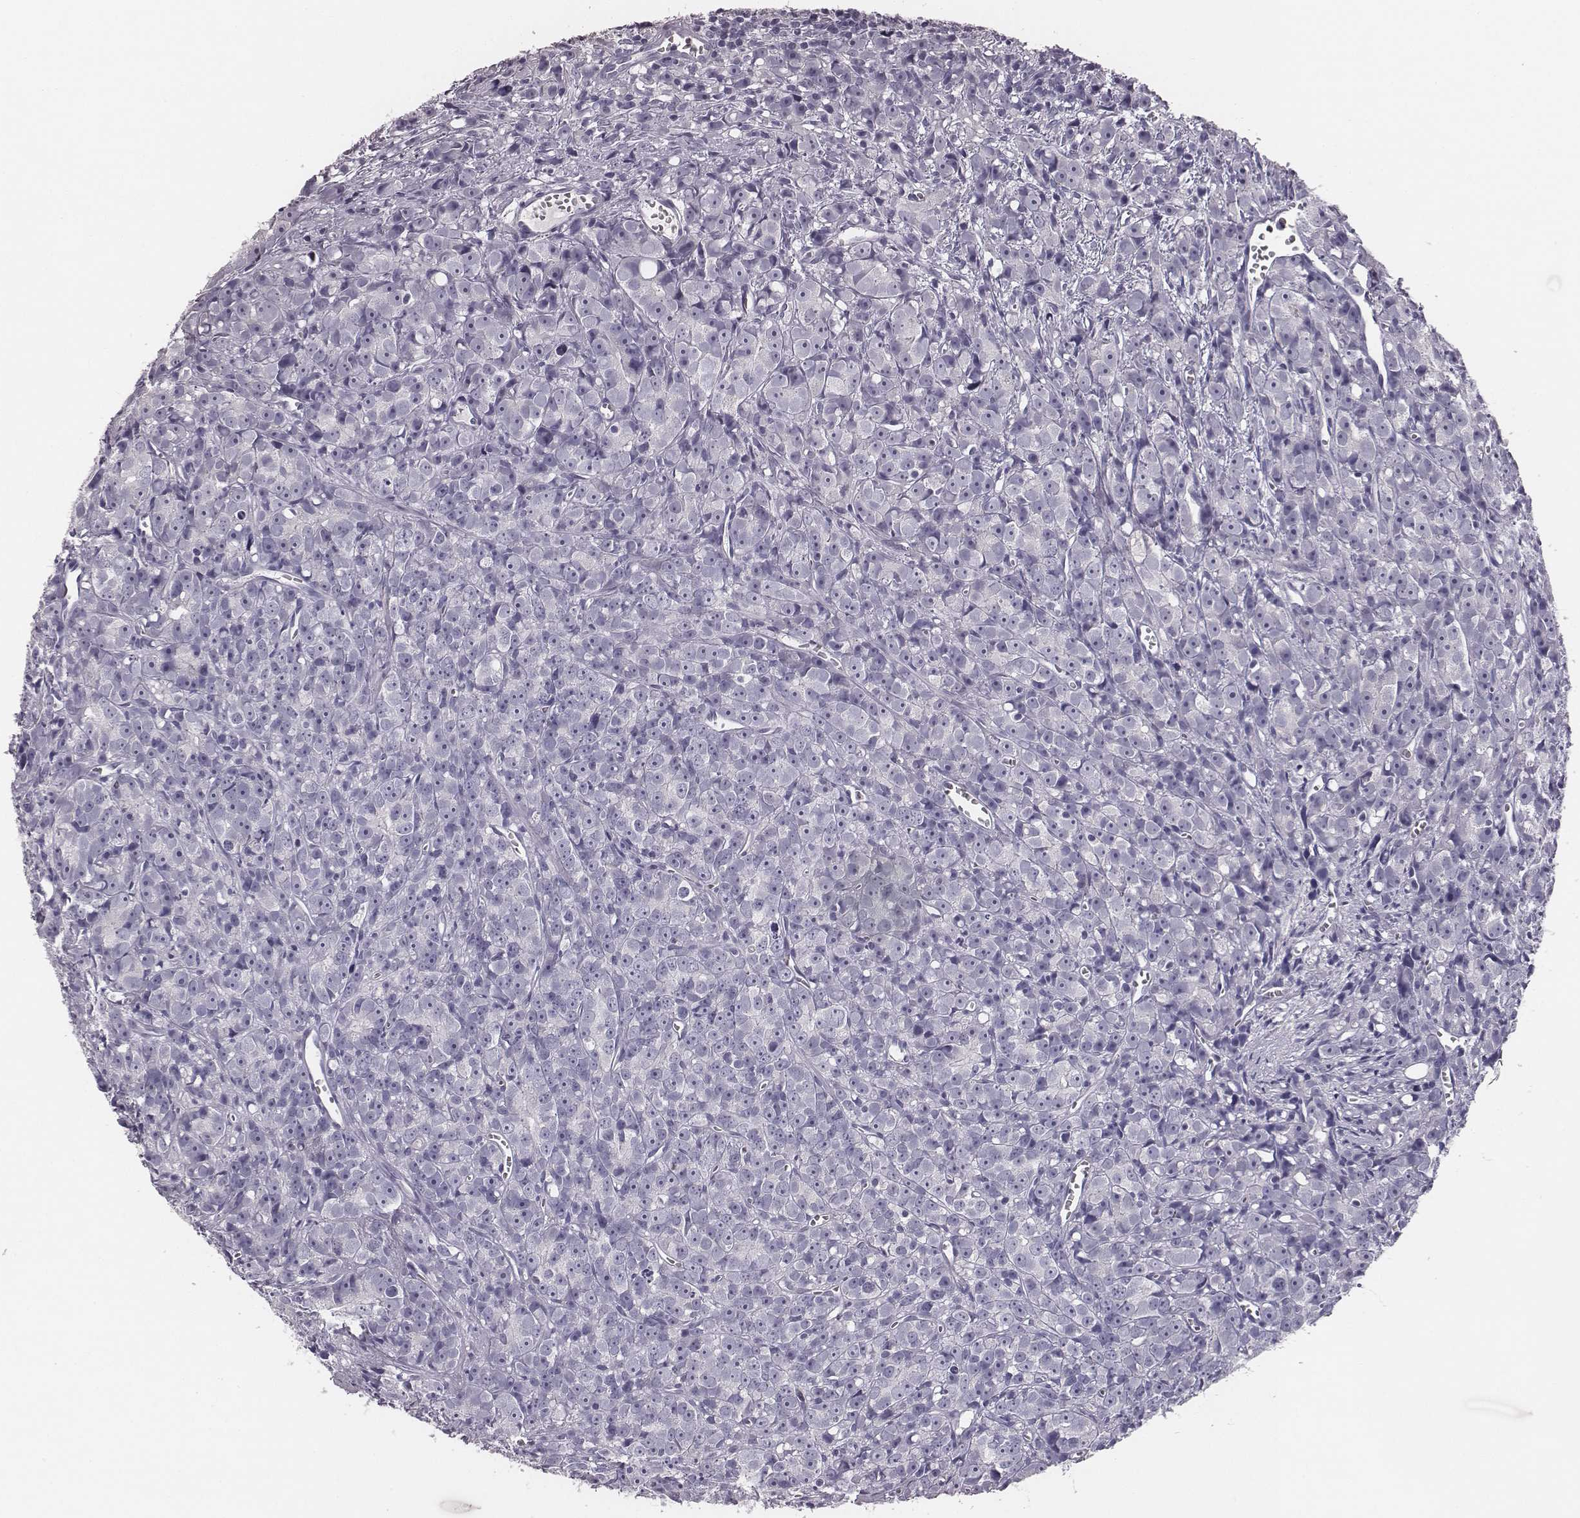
{"staining": {"intensity": "negative", "quantity": "none", "location": "none"}, "tissue": "prostate cancer", "cell_type": "Tumor cells", "image_type": "cancer", "snomed": [{"axis": "morphology", "description": "Adenocarcinoma, High grade"}, {"axis": "topography", "description": "Prostate"}], "caption": "This is an IHC photomicrograph of human prostate cancer. There is no expression in tumor cells.", "gene": "CSH1", "patient": {"sex": "male", "age": 77}}